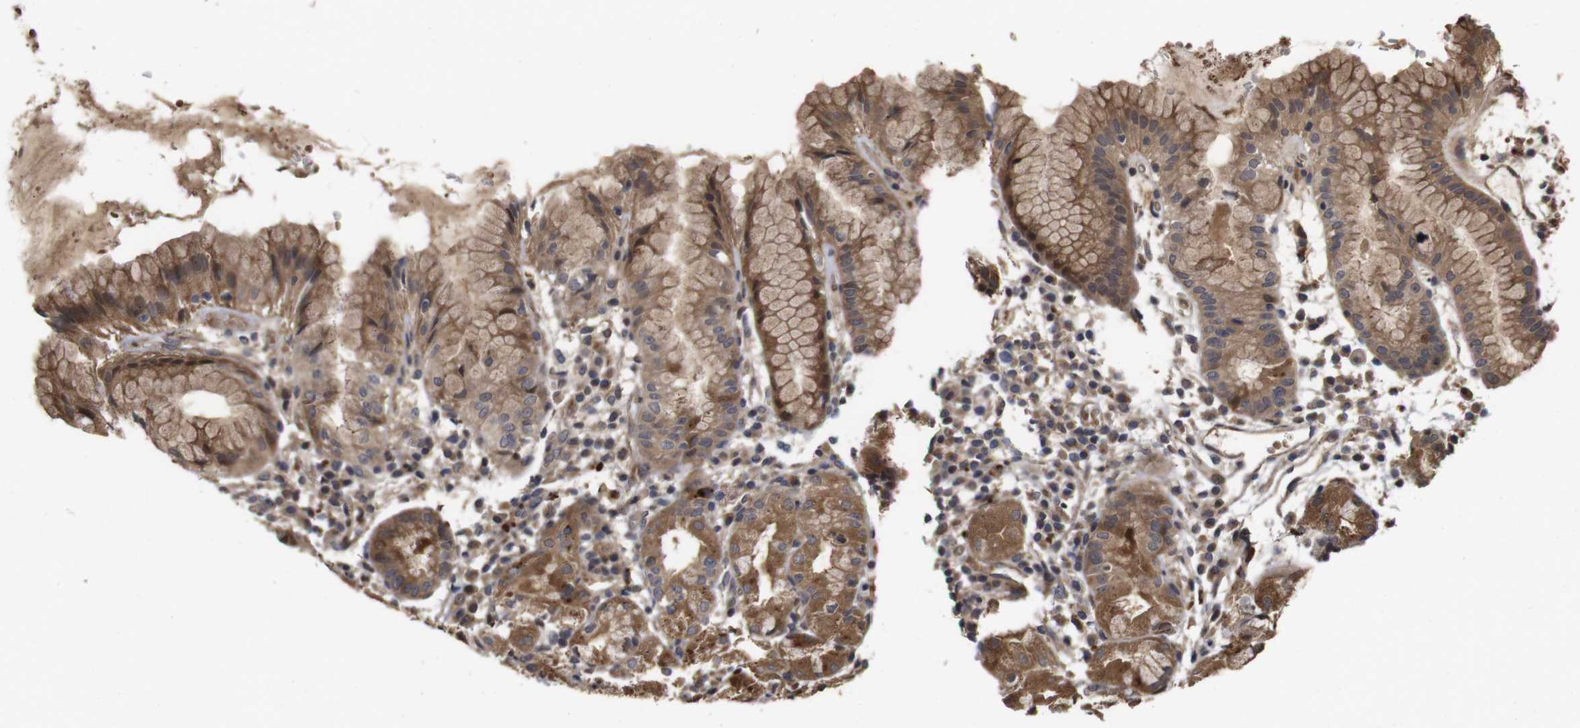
{"staining": {"intensity": "moderate", "quantity": ">75%", "location": "cytoplasmic/membranous"}, "tissue": "stomach", "cell_type": "Glandular cells", "image_type": "normal", "snomed": [{"axis": "morphology", "description": "Normal tissue, NOS"}, {"axis": "topography", "description": "Stomach"}, {"axis": "topography", "description": "Stomach, lower"}], "caption": "Moderate cytoplasmic/membranous protein staining is identified in about >75% of glandular cells in stomach. The staining is performed using DAB brown chromogen to label protein expression. The nuclei are counter-stained blue using hematoxylin.", "gene": "PTPN14", "patient": {"sex": "female", "age": 75}}